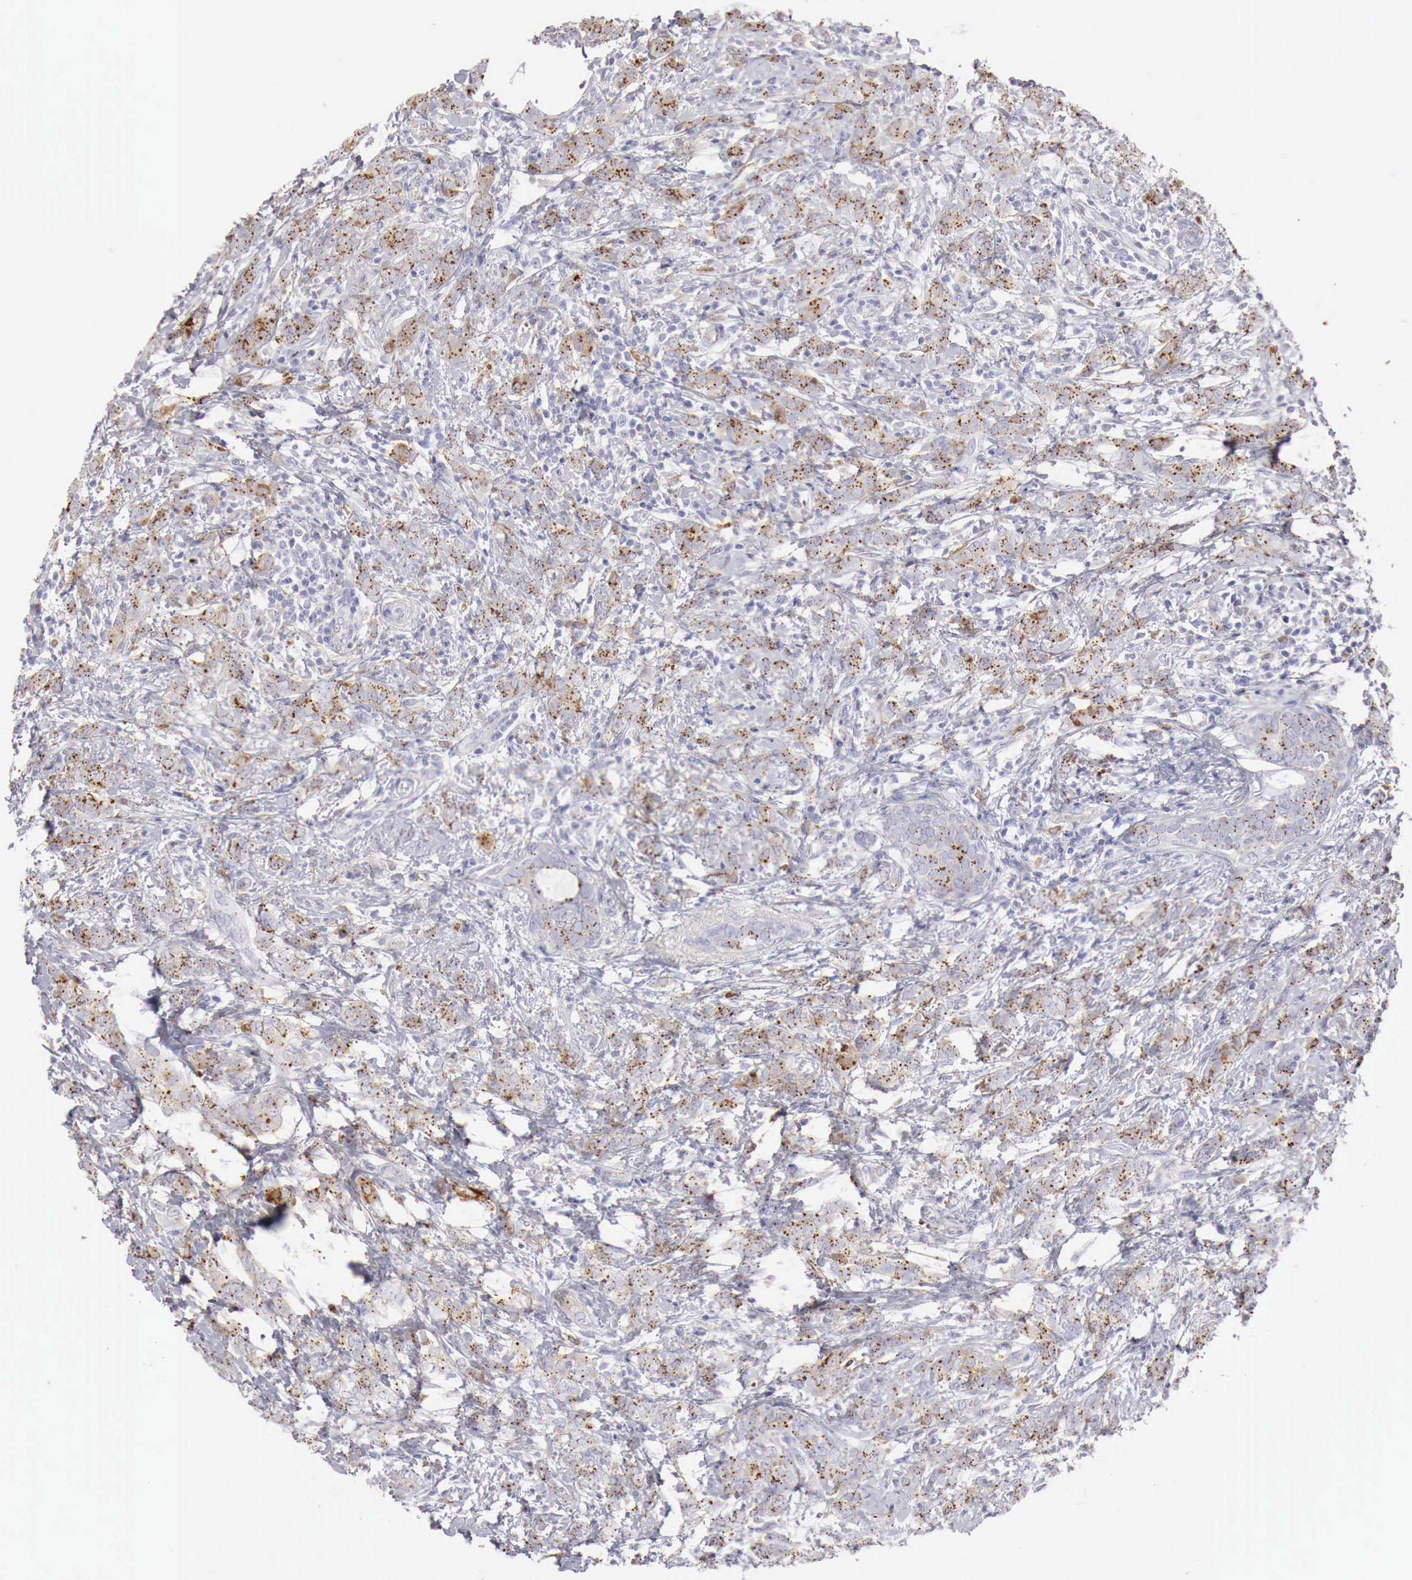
{"staining": {"intensity": "moderate", "quantity": ">75%", "location": "cytoplasmic/membranous"}, "tissue": "breast cancer", "cell_type": "Tumor cells", "image_type": "cancer", "snomed": [{"axis": "morphology", "description": "Duct carcinoma"}, {"axis": "topography", "description": "Breast"}], "caption": "High-magnification brightfield microscopy of infiltrating ductal carcinoma (breast) stained with DAB (brown) and counterstained with hematoxylin (blue). tumor cells exhibit moderate cytoplasmic/membranous expression is appreciated in approximately>75% of cells.", "gene": "GLA", "patient": {"sex": "female", "age": 53}}